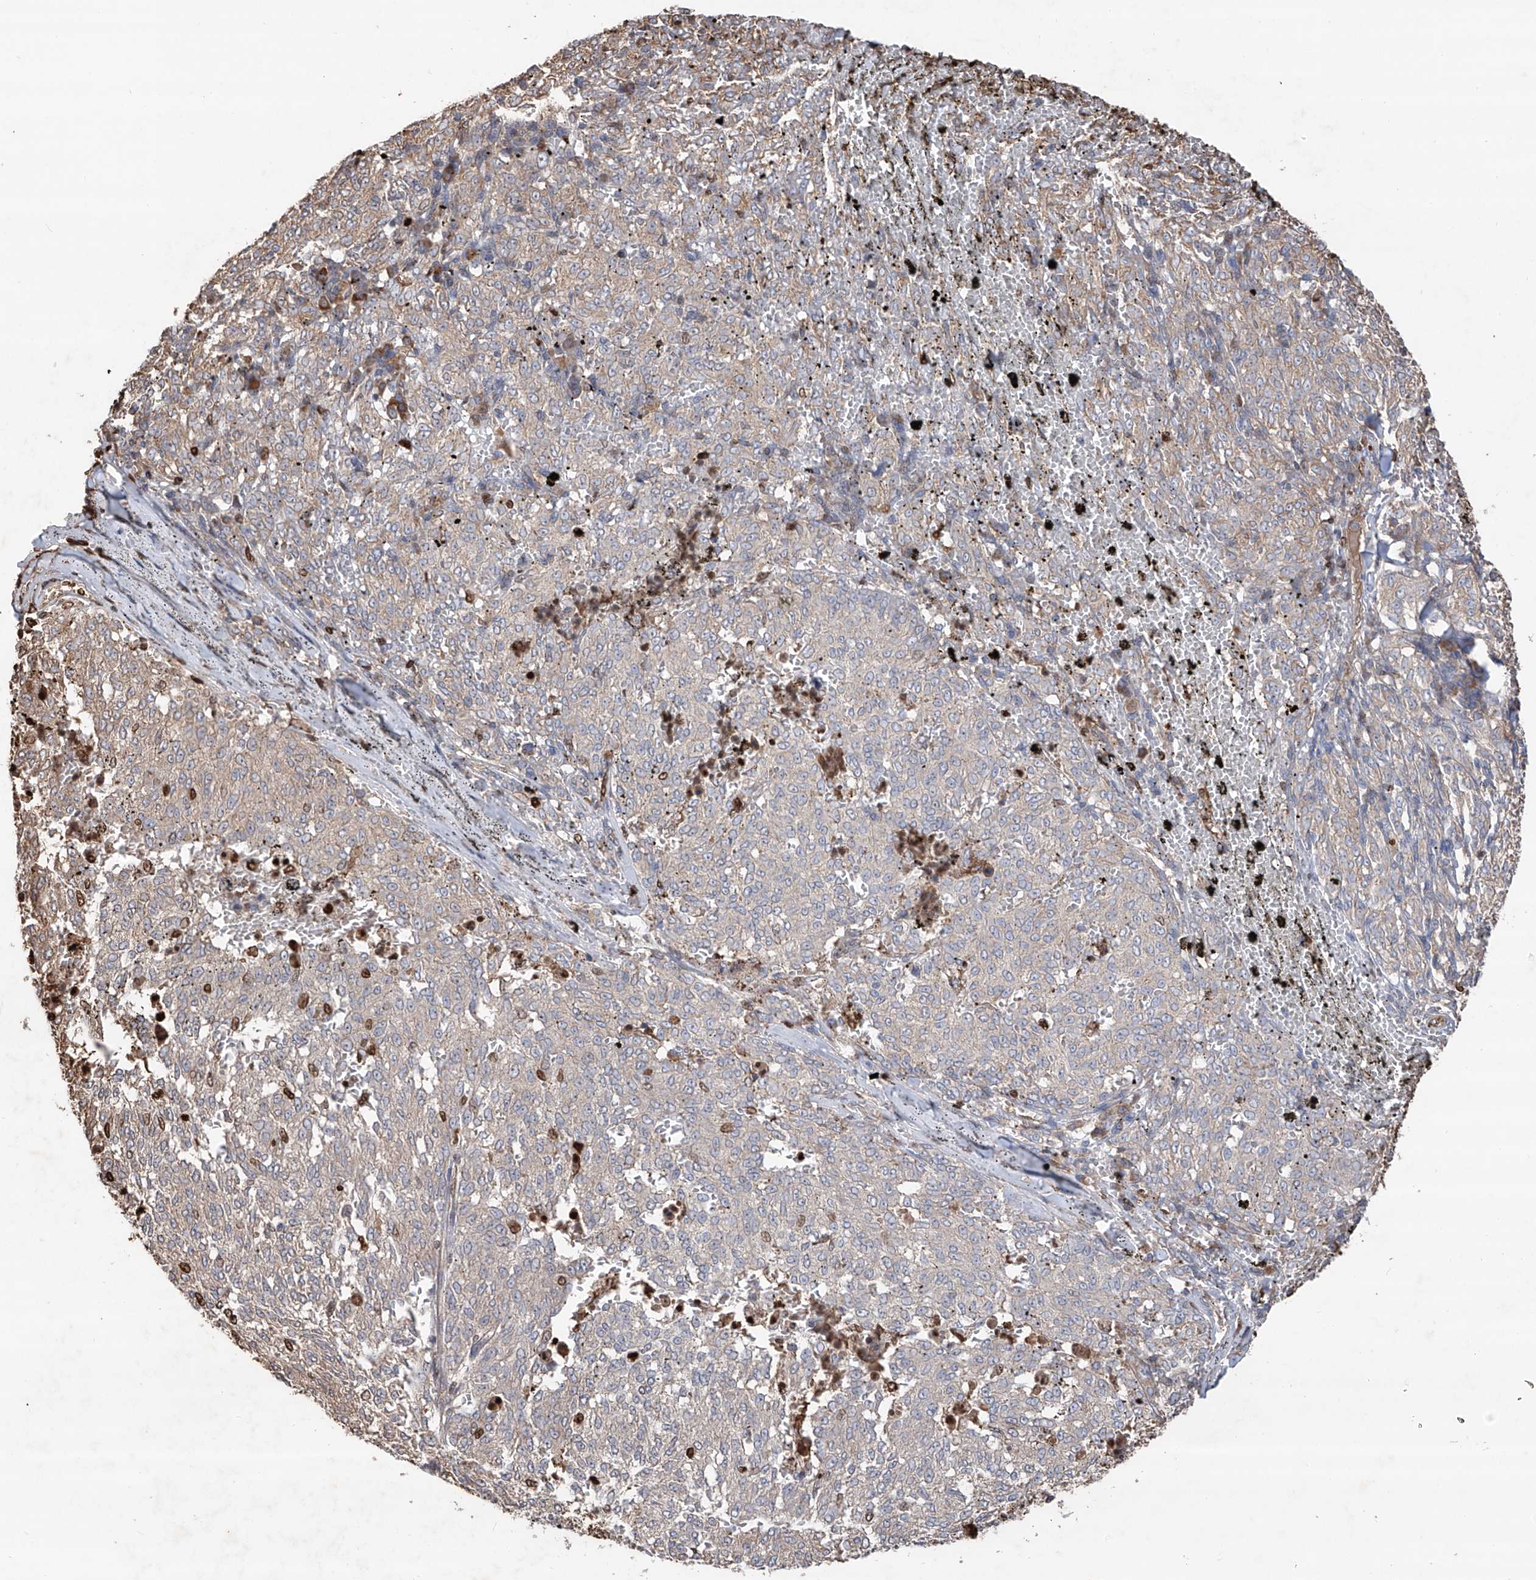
{"staining": {"intensity": "negative", "quantity": "none", "location": "none"}, "tissue": "melanoma", "cell_type": "Tumor cells", "image_type": "cancer", "snomed": [{"axis": "morphology", "description": "Malignant melanoma, NOS"}, {"axis": "topography", "description": "Skin"}], "caption": "There is no significant expression in tumor cells of melanoma.", "gene": "EDN1", "patient": {"sex": "female", "age": 72}}